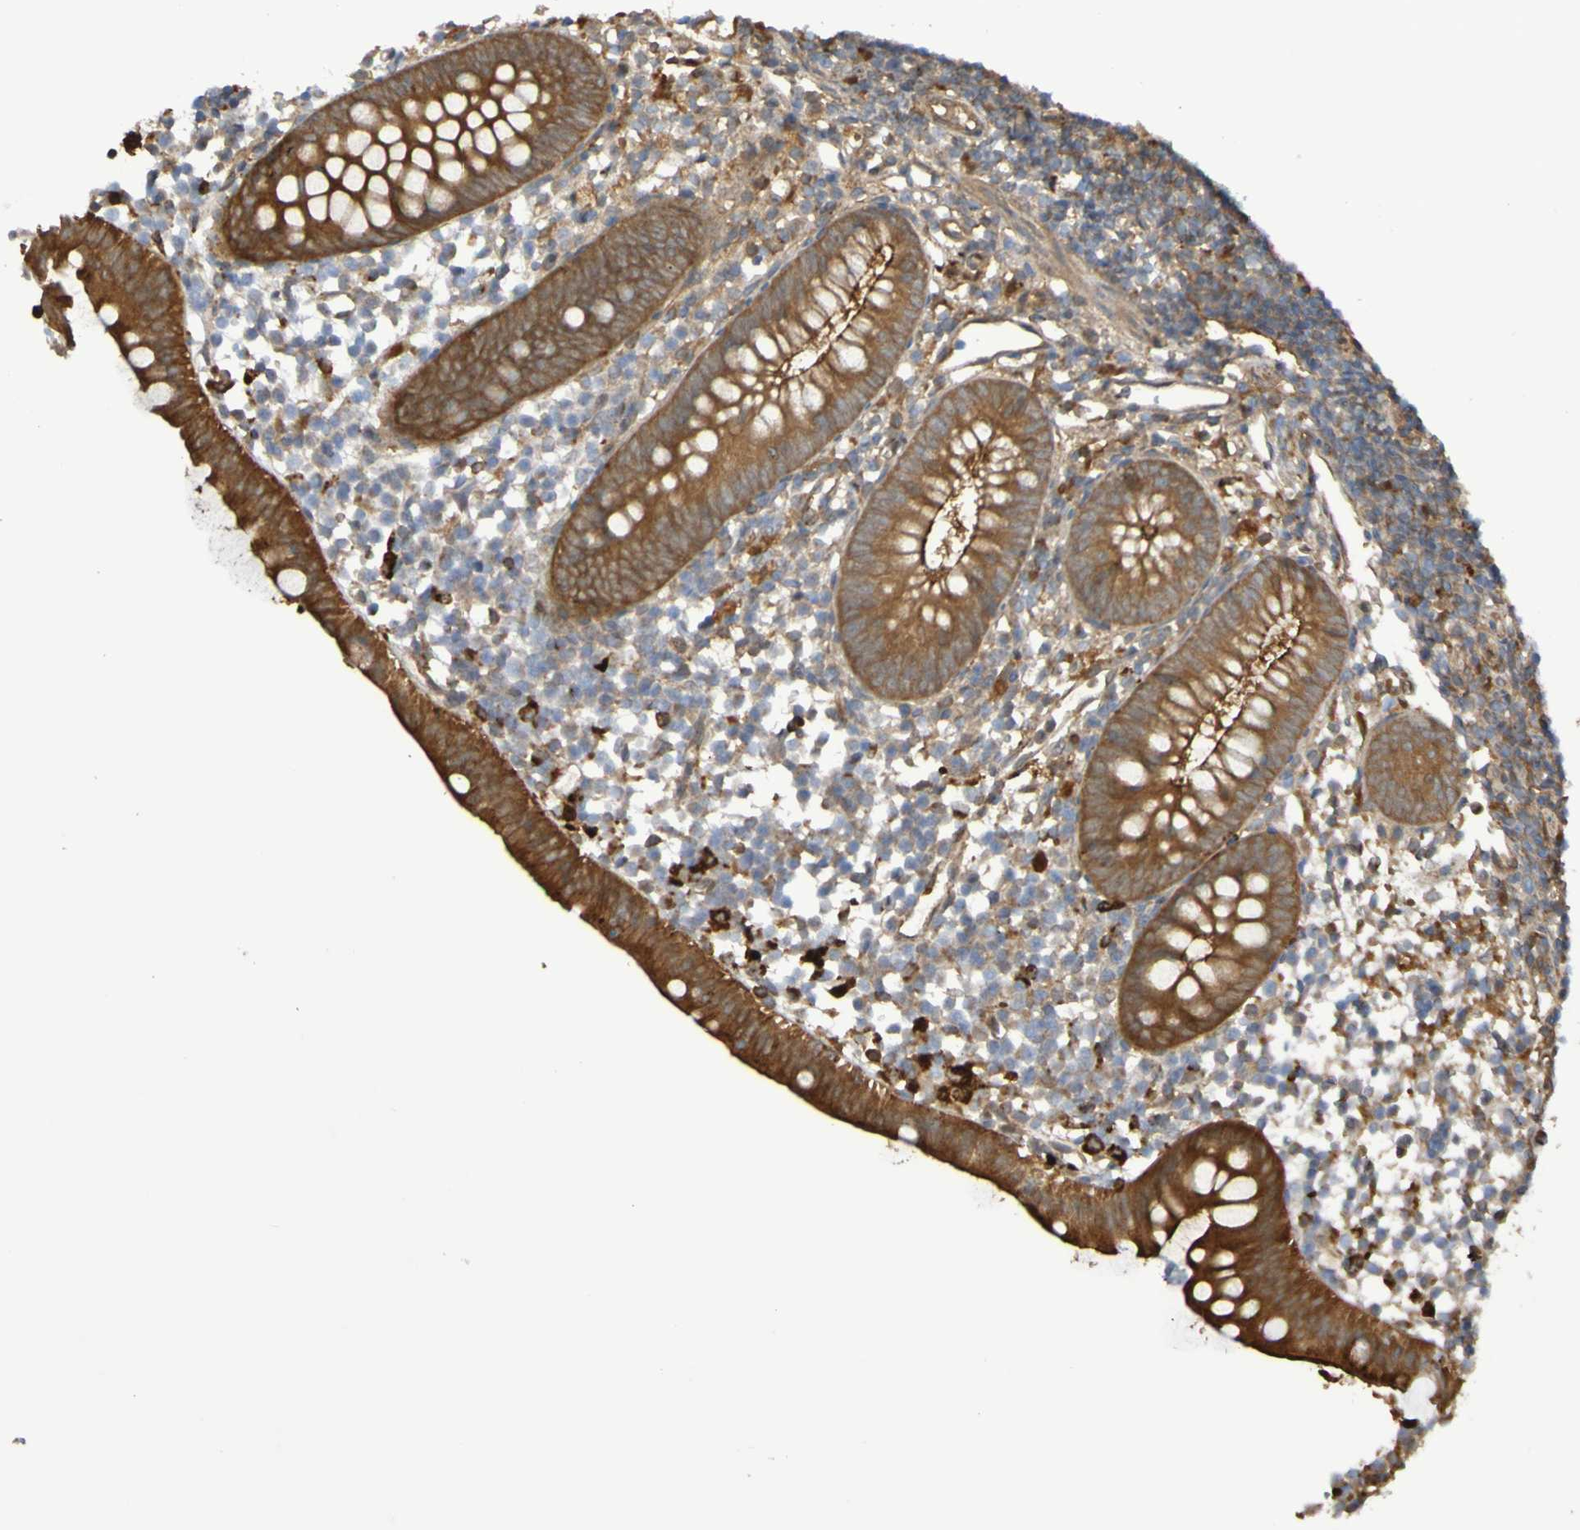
{"staining": {"intensity": "strong", "quantity": ">75%", "location": "cytoplasmic/membranous"}, "tissue": "appendix", "cell_type": "Glandular cells", "image_type": "normal", "snomed": [{"axis": "morphology", "description": "Normal tissue, NOS"}, {"axis": "topography", "description": "Appendix"}], "caption": "Immunohistochemistry (IHC) histopathology image of normal appendix: human appendix stained using IHC reveals high levels of strong protein expression localized specifically in the cytoplasmic/membranous of glandular cells, appearing as a cytoplasmic/membranous brown color.", "gene": "SERPINB6", "patient": {"sex": "female", "age": 20}}